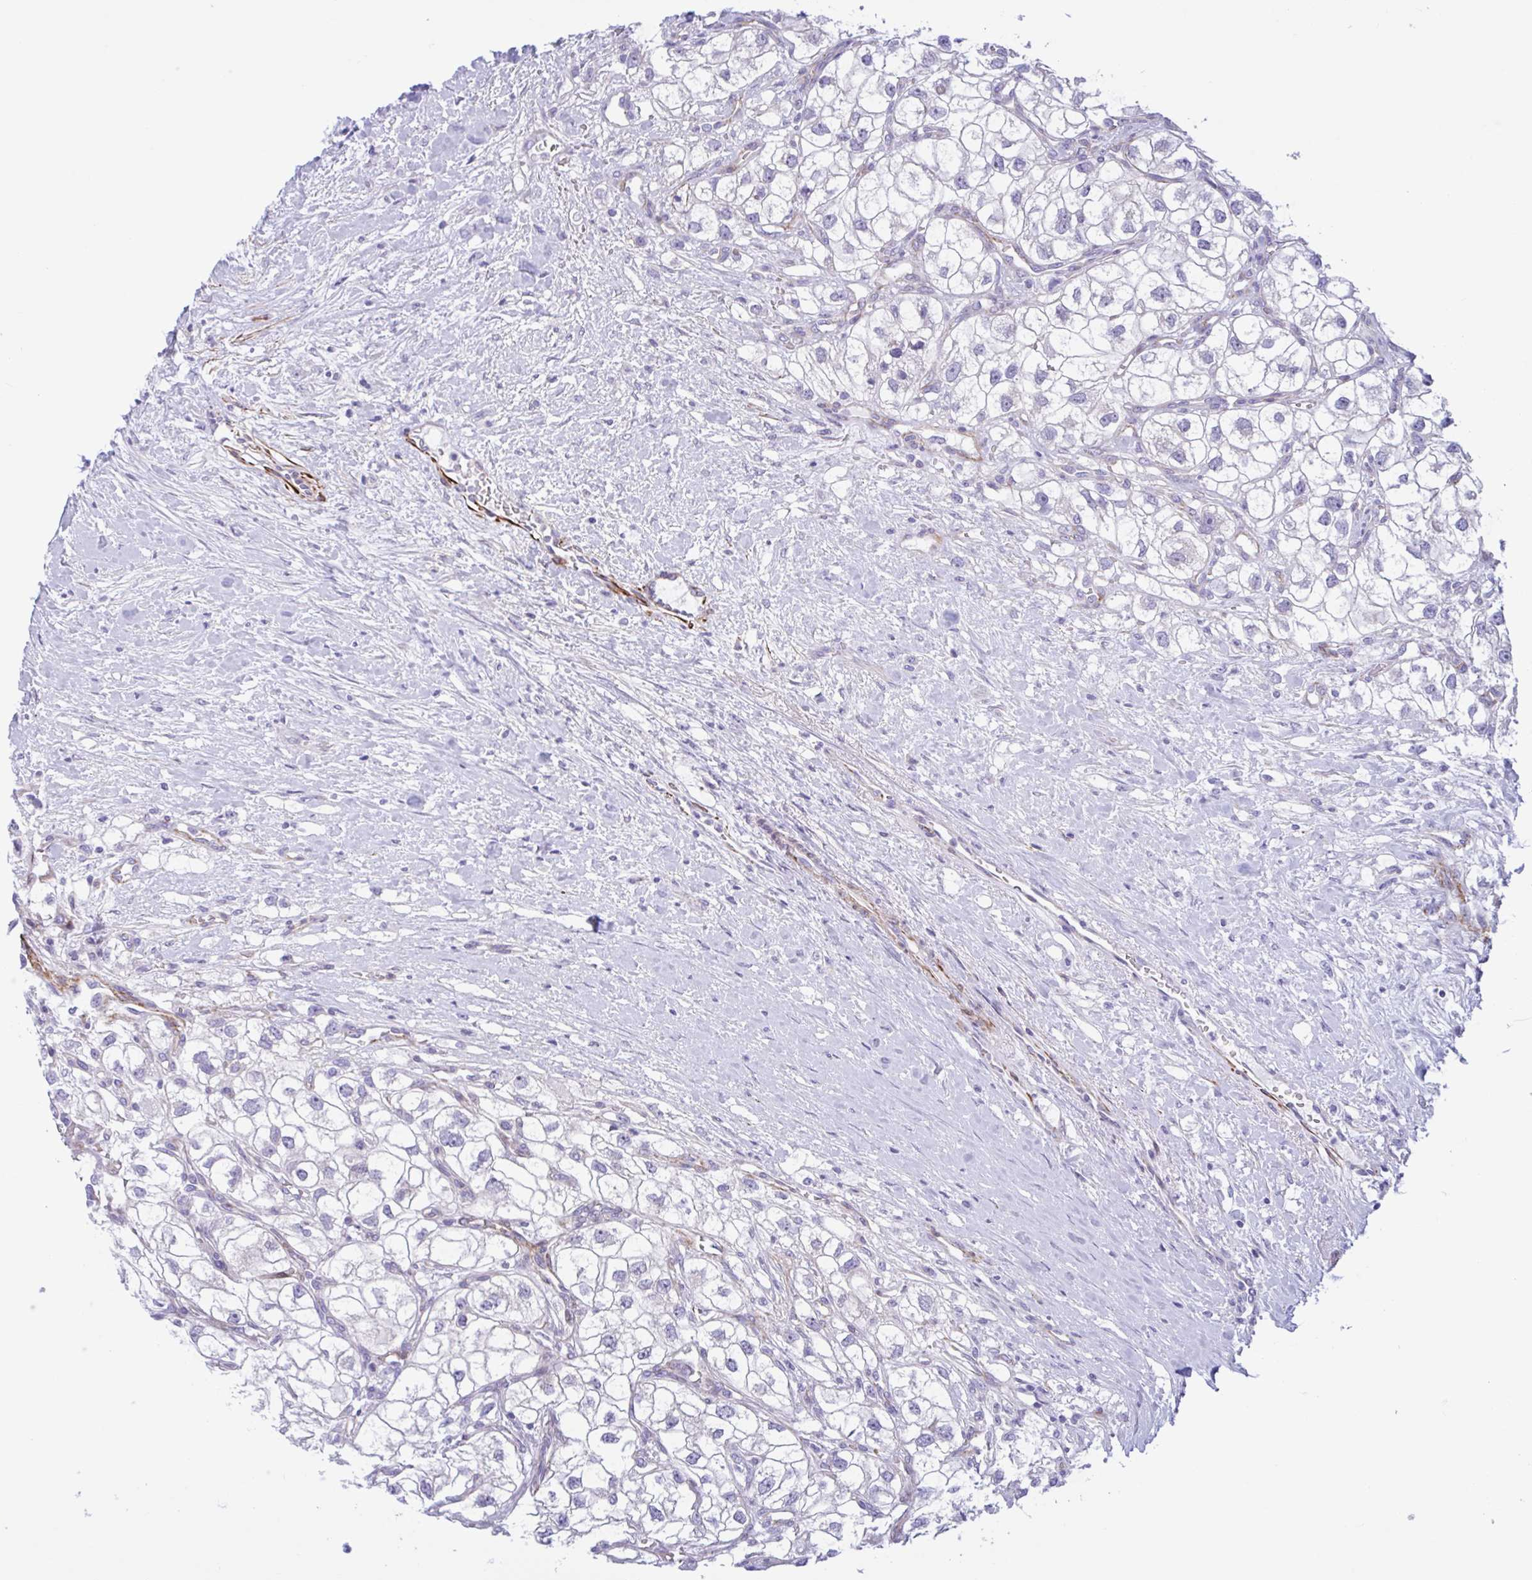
{"staining": {"intensity": "negative", "quantity": "none", "location": "none"}, "tissue": "renal cancer", "cell_type": "Tumor cells", "image_type": "cancer", "snomed": [{"axis": "morphology", "description": "Adenocarcinoma, NOS"}, {"axis": "topography", "description": "Kidney"}], "caption": "Renal cancer stained for a protein using IHC shows no positivity tumor cells.", "gene": "AHCYL2", "patient": {"sex": "male", "age": 59}}